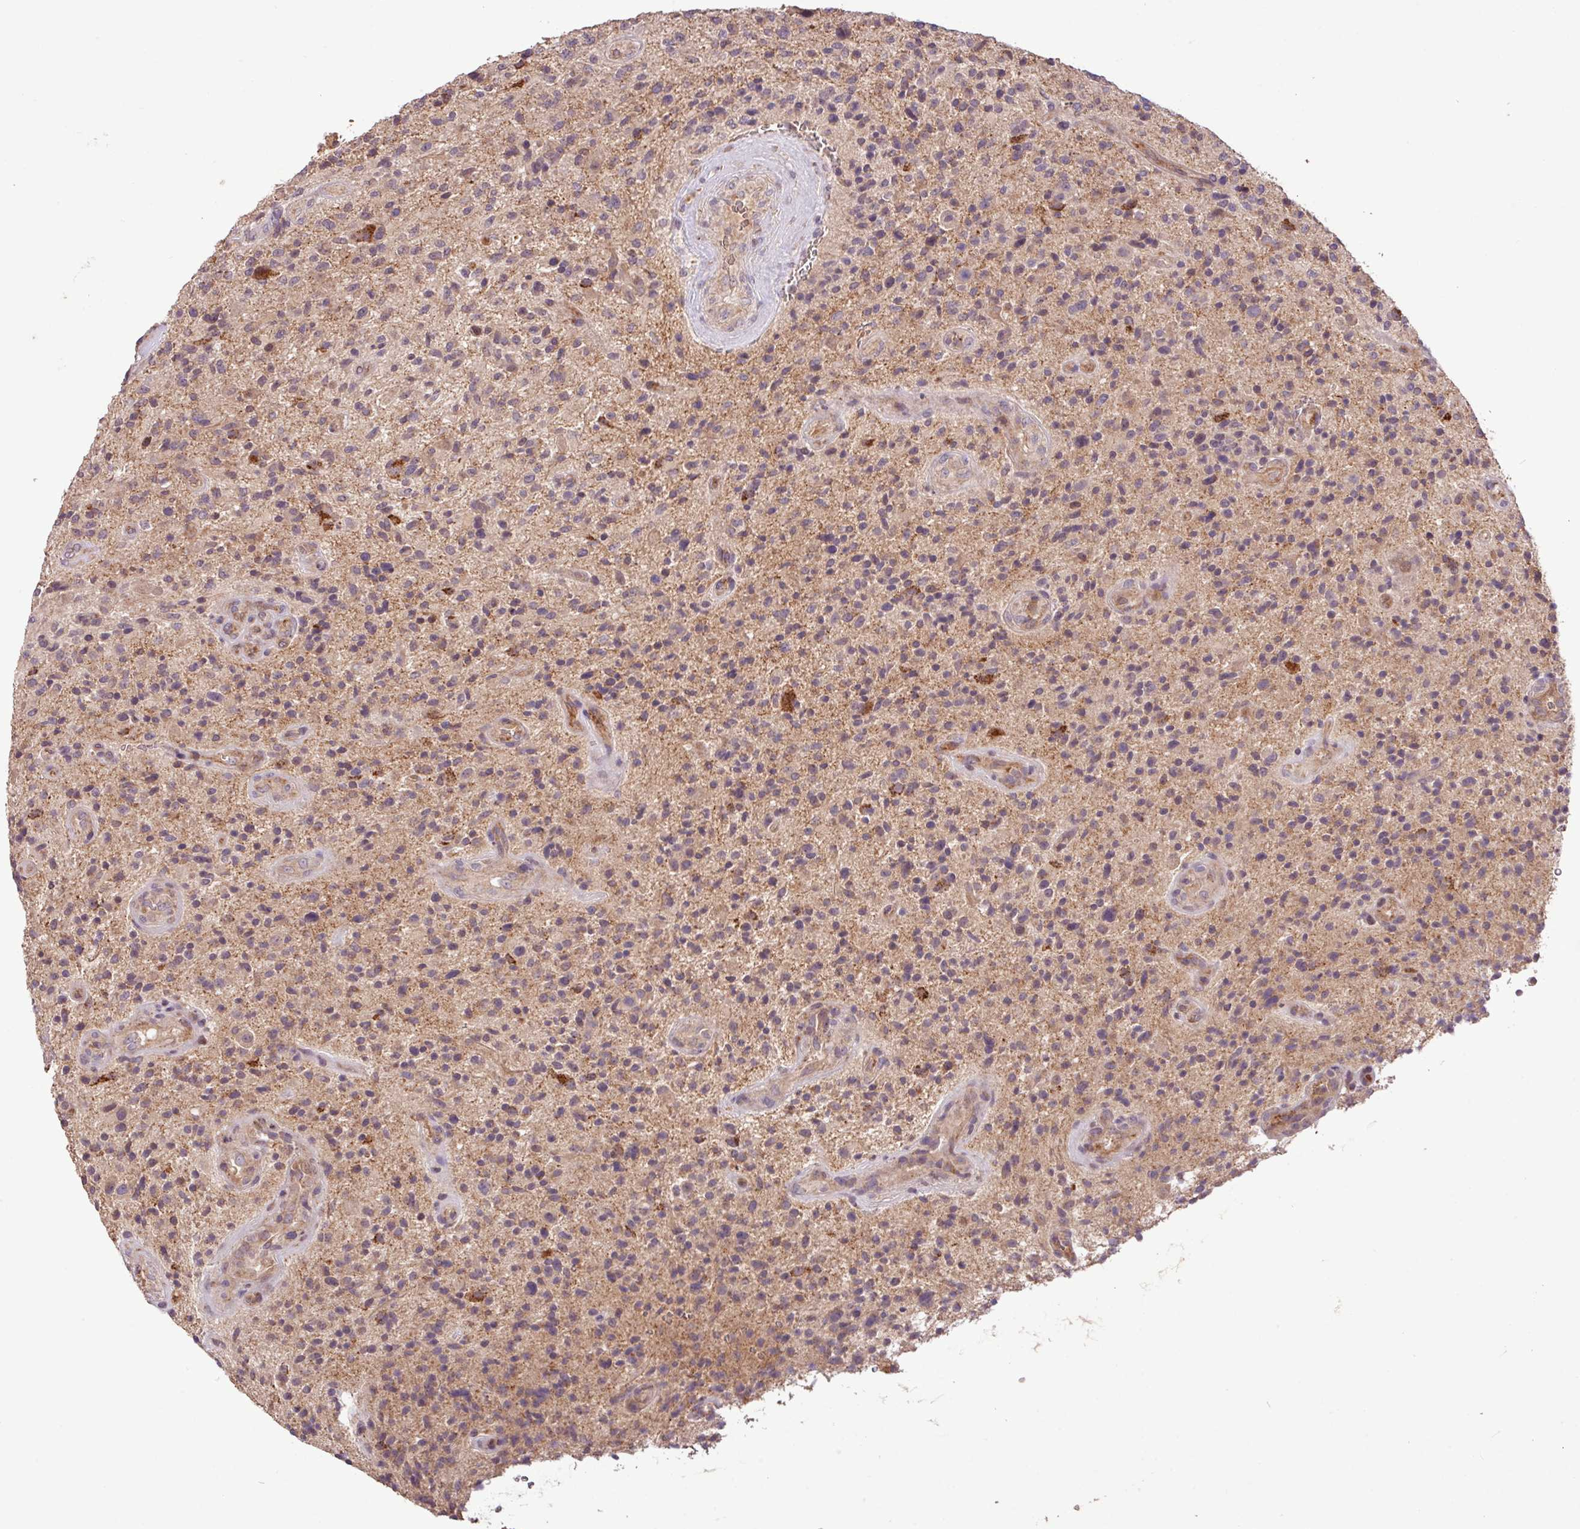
{"staining": {"intensity": "weak", "quantity": ">75%", "location": "cytoplasmic/membranous"}, "tissue": "glioma", "cell_type": "Tumor cells", "image_type": "cancer", "snomed": [{"axis": "morphology", "description": "Glioma, malignant, High grade"}, {"axis": "topography", "description": "Brain"}], "caption": "High-power microscopy captured an IHC histopathology image of malignant high-grade glioma, revealing weak cytoplasmic/membranous staining in approximately >75% of tumor cells.", "gene": "YPEL3", "patient": {"sex": "male", "age": 47}}